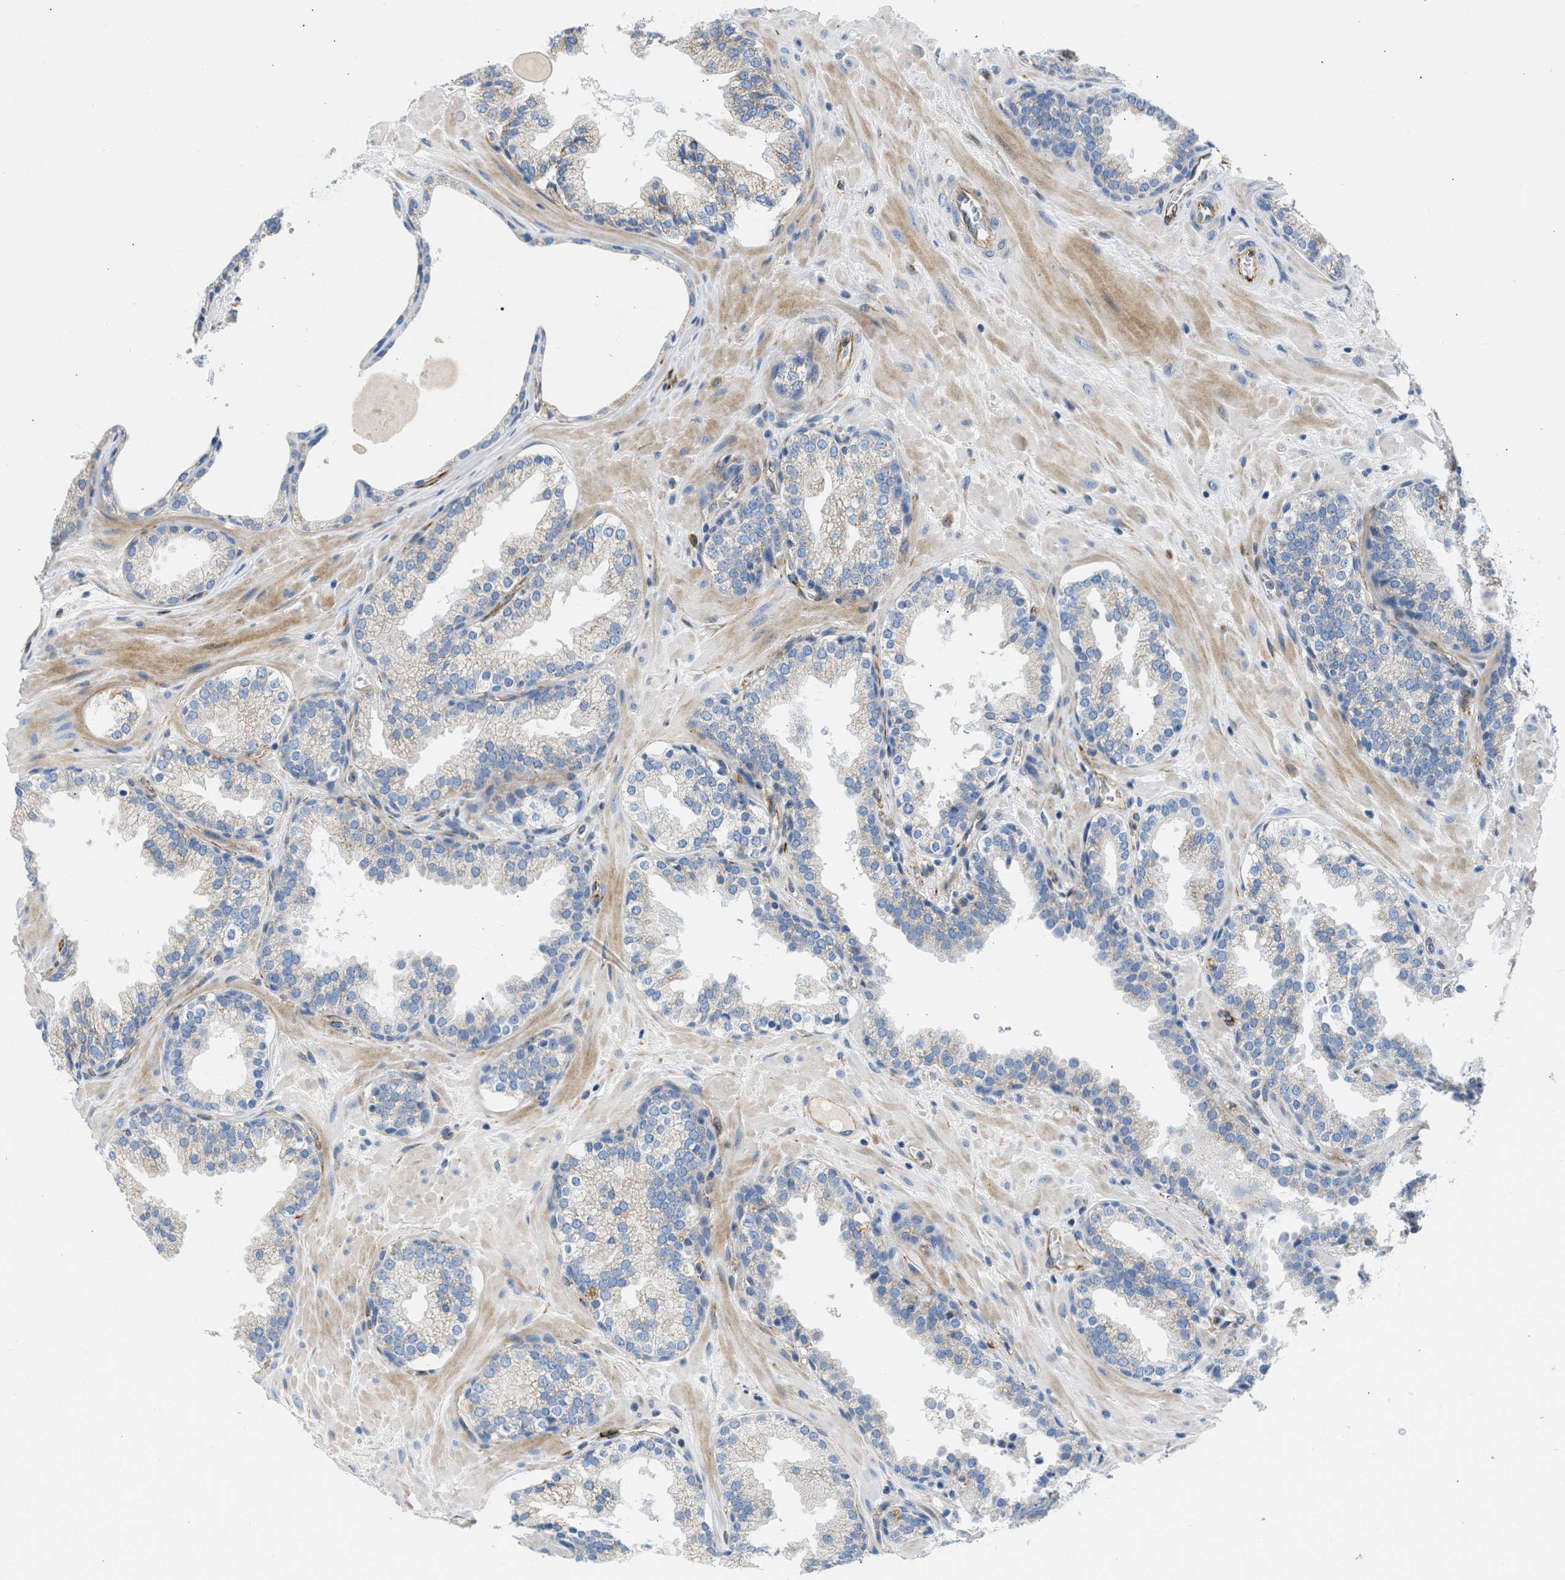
{"staining": {"intensity": "negative", "quantity": "none", "location": "none"}, "tissue": "prostate", "cell_type": "Glandular cells", "image_type": "normal", "snomed": [{"axis": "morphology", "description": "Normal tissue, NOS"}, {"axis": "topography", "description": "Prostate"}], "caption": "IHC image of benign prostate: prostate stained with DAB demonstrates no significant protein staining in glandular cells.", "gene": "ULK4", "patient": {"sex": "male", "age": 51}}